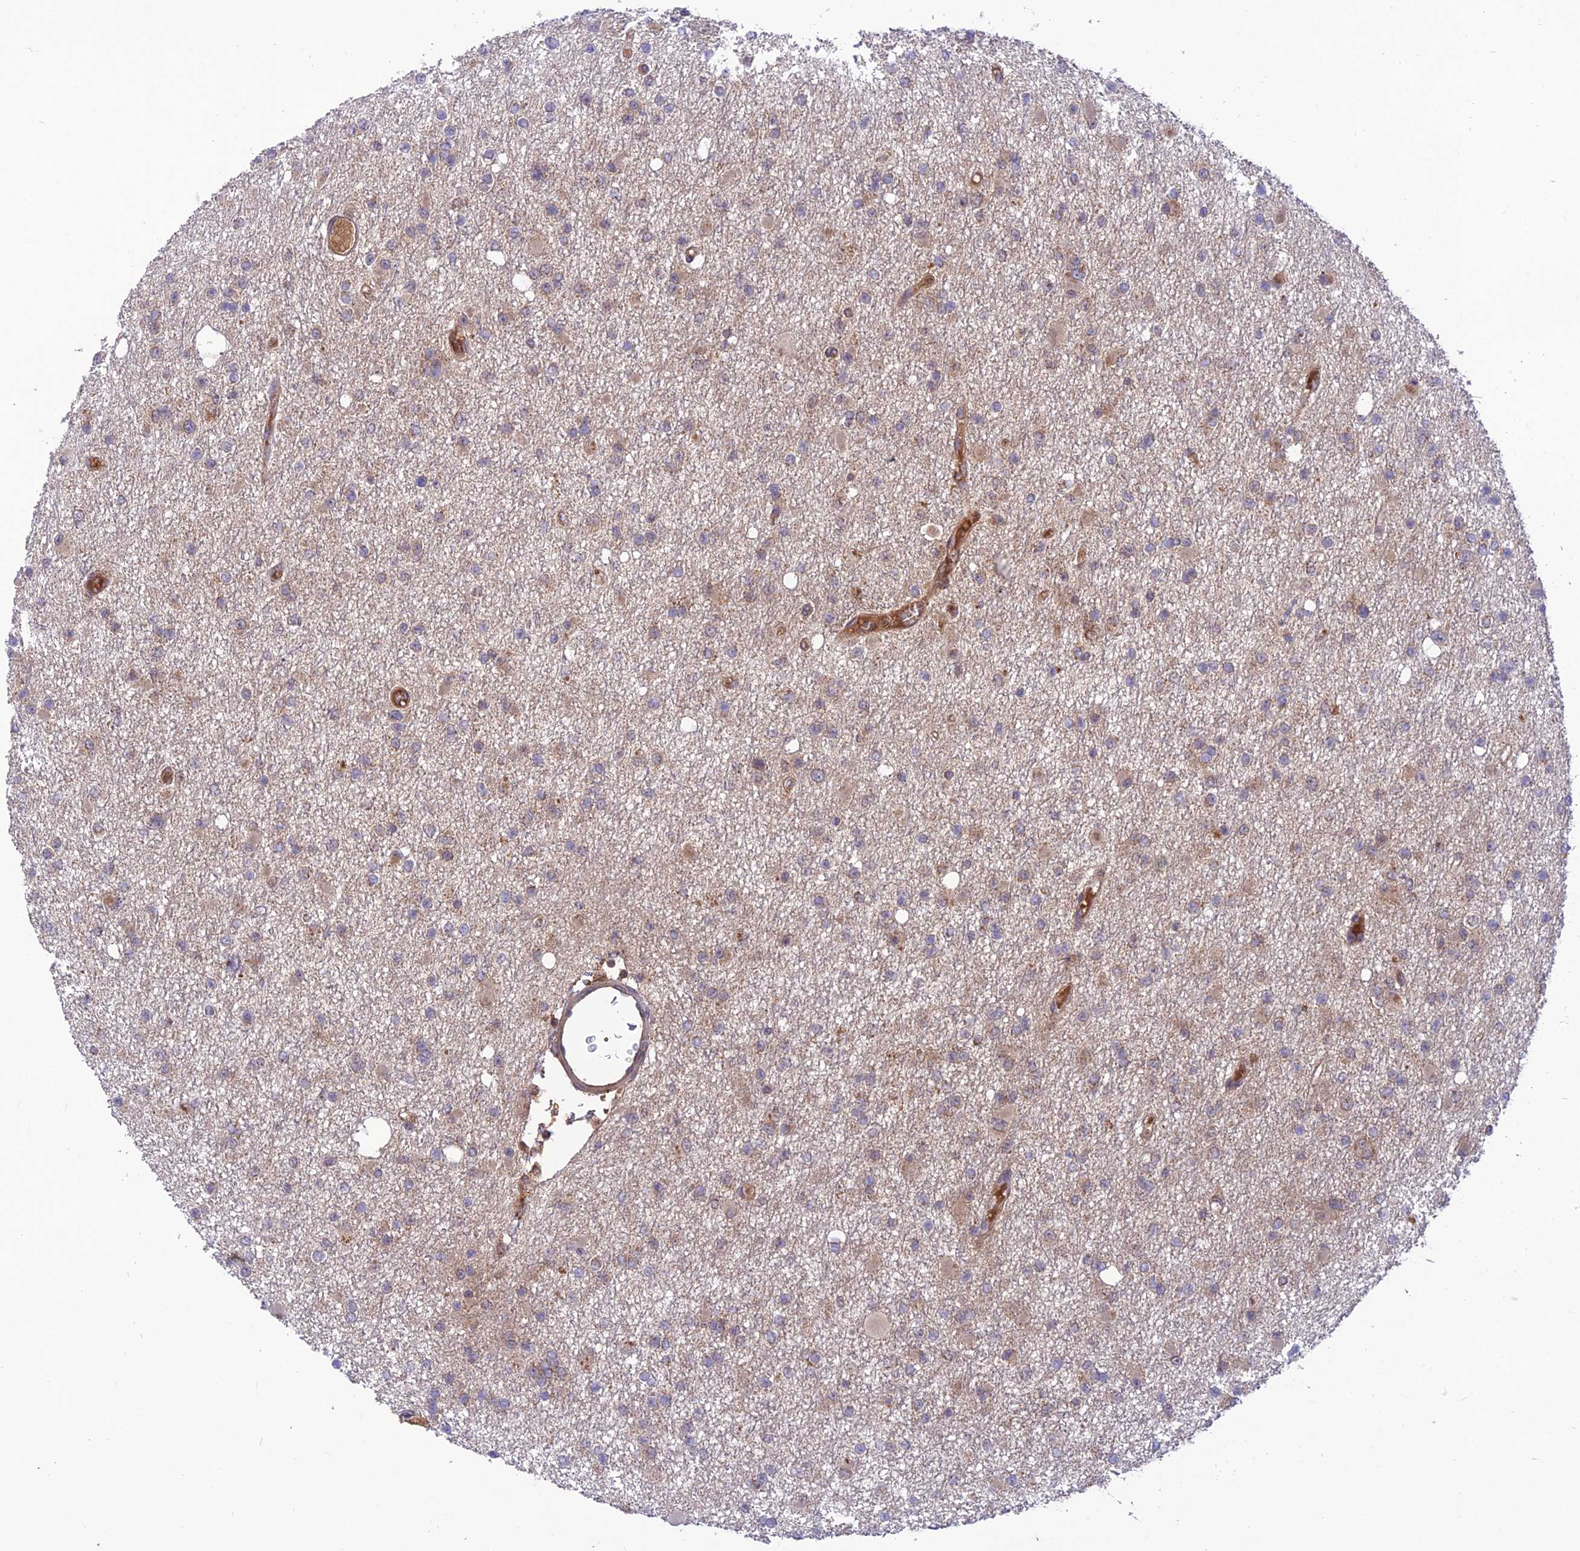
{"staining": {"intensity": "weak", "quantity": "<25%", "location": "cytoplasmic/membranous"}, "tissue": "glioma", "cell_type": "Tumor cells", "image_type": "cancer", "snomed": [{"axis": "morphology", "description": "Glioma, malignant, Low grade"}, {"axis": "topography", "description": "Brain"}], "caption": "The immunohistochemistry image has no significant expression in tumor cells of glioma tissue. (Immunohistochemistry, brightfield microscopy, high magnification).", "gene": "NDUFC1", "patient": {"sex": "female", "age": 22}}